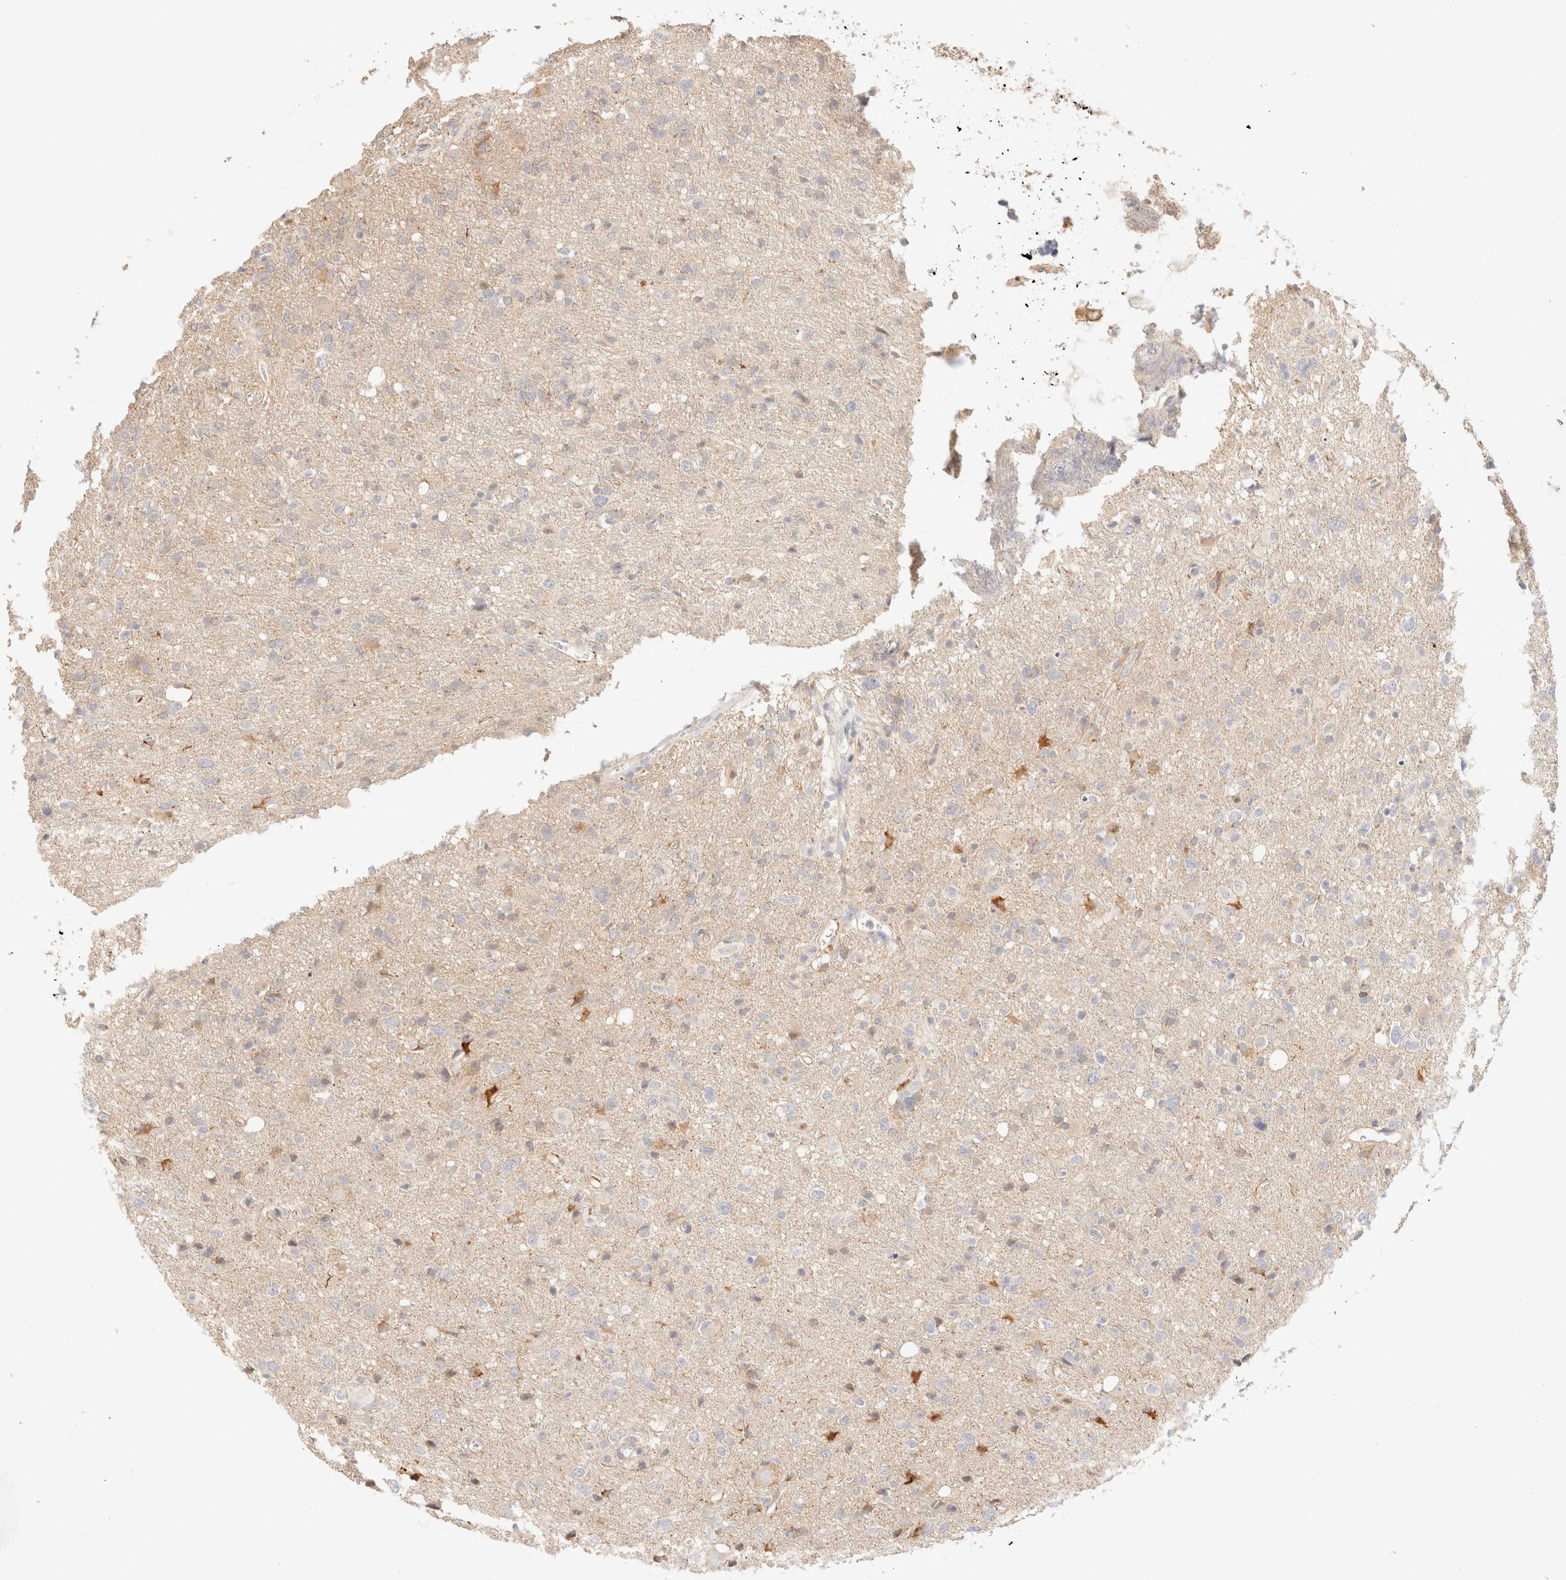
{"staining": {"intensity": "negative", "quantity": "none", "location": "none"}, "tissue": "glioma", "cell_type": "Tumor cells", "image_type": "cancer", "snomed": [{"axis": "morphology", "description": "Glioma, malignant, High grade"}, {"axis": "topography", "description": "Brain"}], "caption": "There is no significant positivity in tumor cells of glioma.", "gene": "SNTB1", "patient": {"sex": "female", "age": 57}}